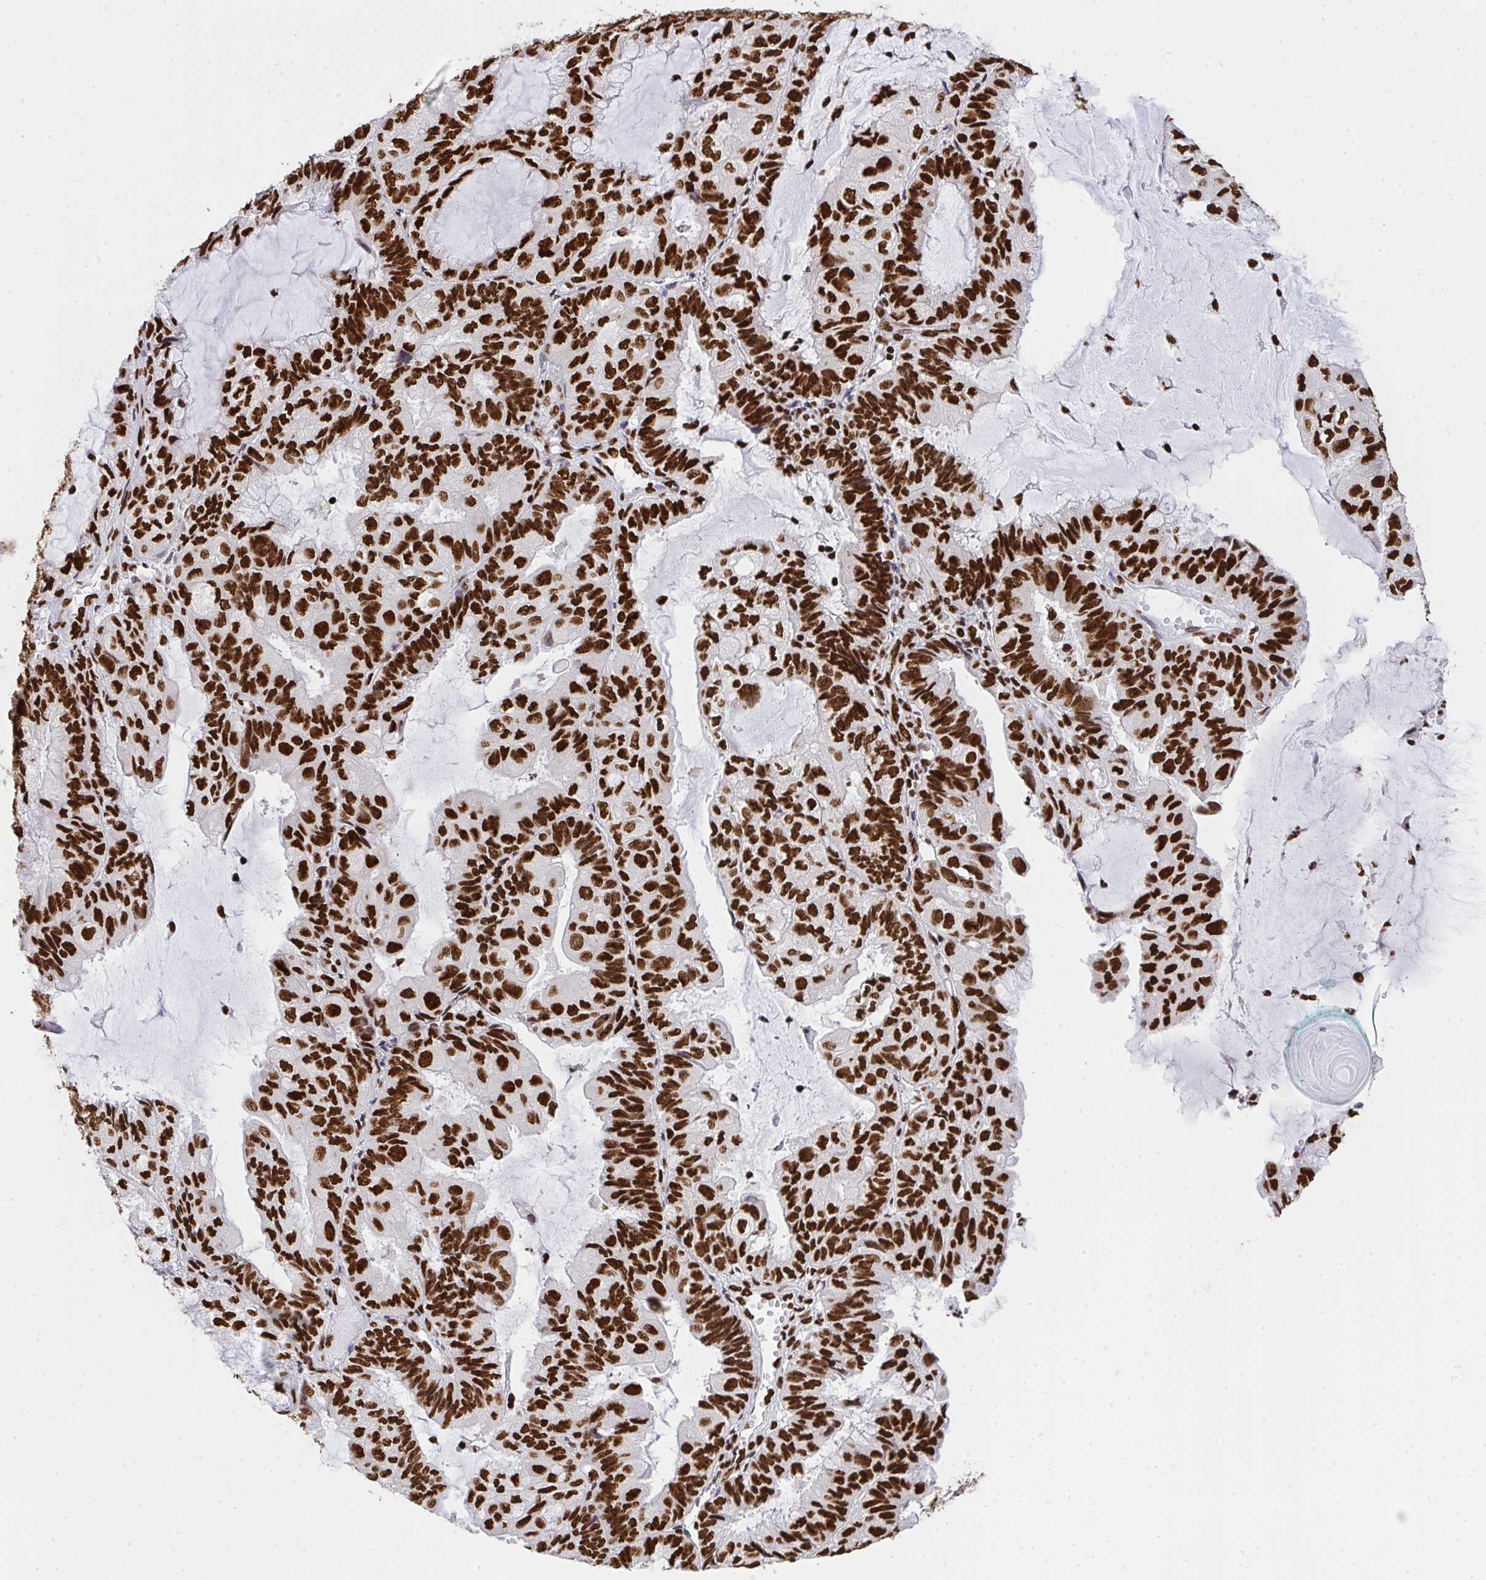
{"staining": {"intensity": "strong", "quantity": ">75%", "location": "nuclear"}, "tissue": "endometrial cancer", "cell_type": "Tumor cells", "image_type": "cancer", "snomed": [{"axis": "morphology", "description": "Adenocarcinoma, NOS"}, {"axis": "topography", "description": "Endometrium"}], "caption": "Immunohistochemistry staining of endometrial cancer, which exhibits high levels of strong nuclear expression in approximately >75% of tumor cells indicating strong nuclear protein staining. The staining was performed using DAB (3,3'-diaminobenzidine) (brown) for protein detection and nuclei were counterstained in hematoxylin (blue).", "gene": "HNRNPL", "patient": {"sex": "female", "age": 81}}